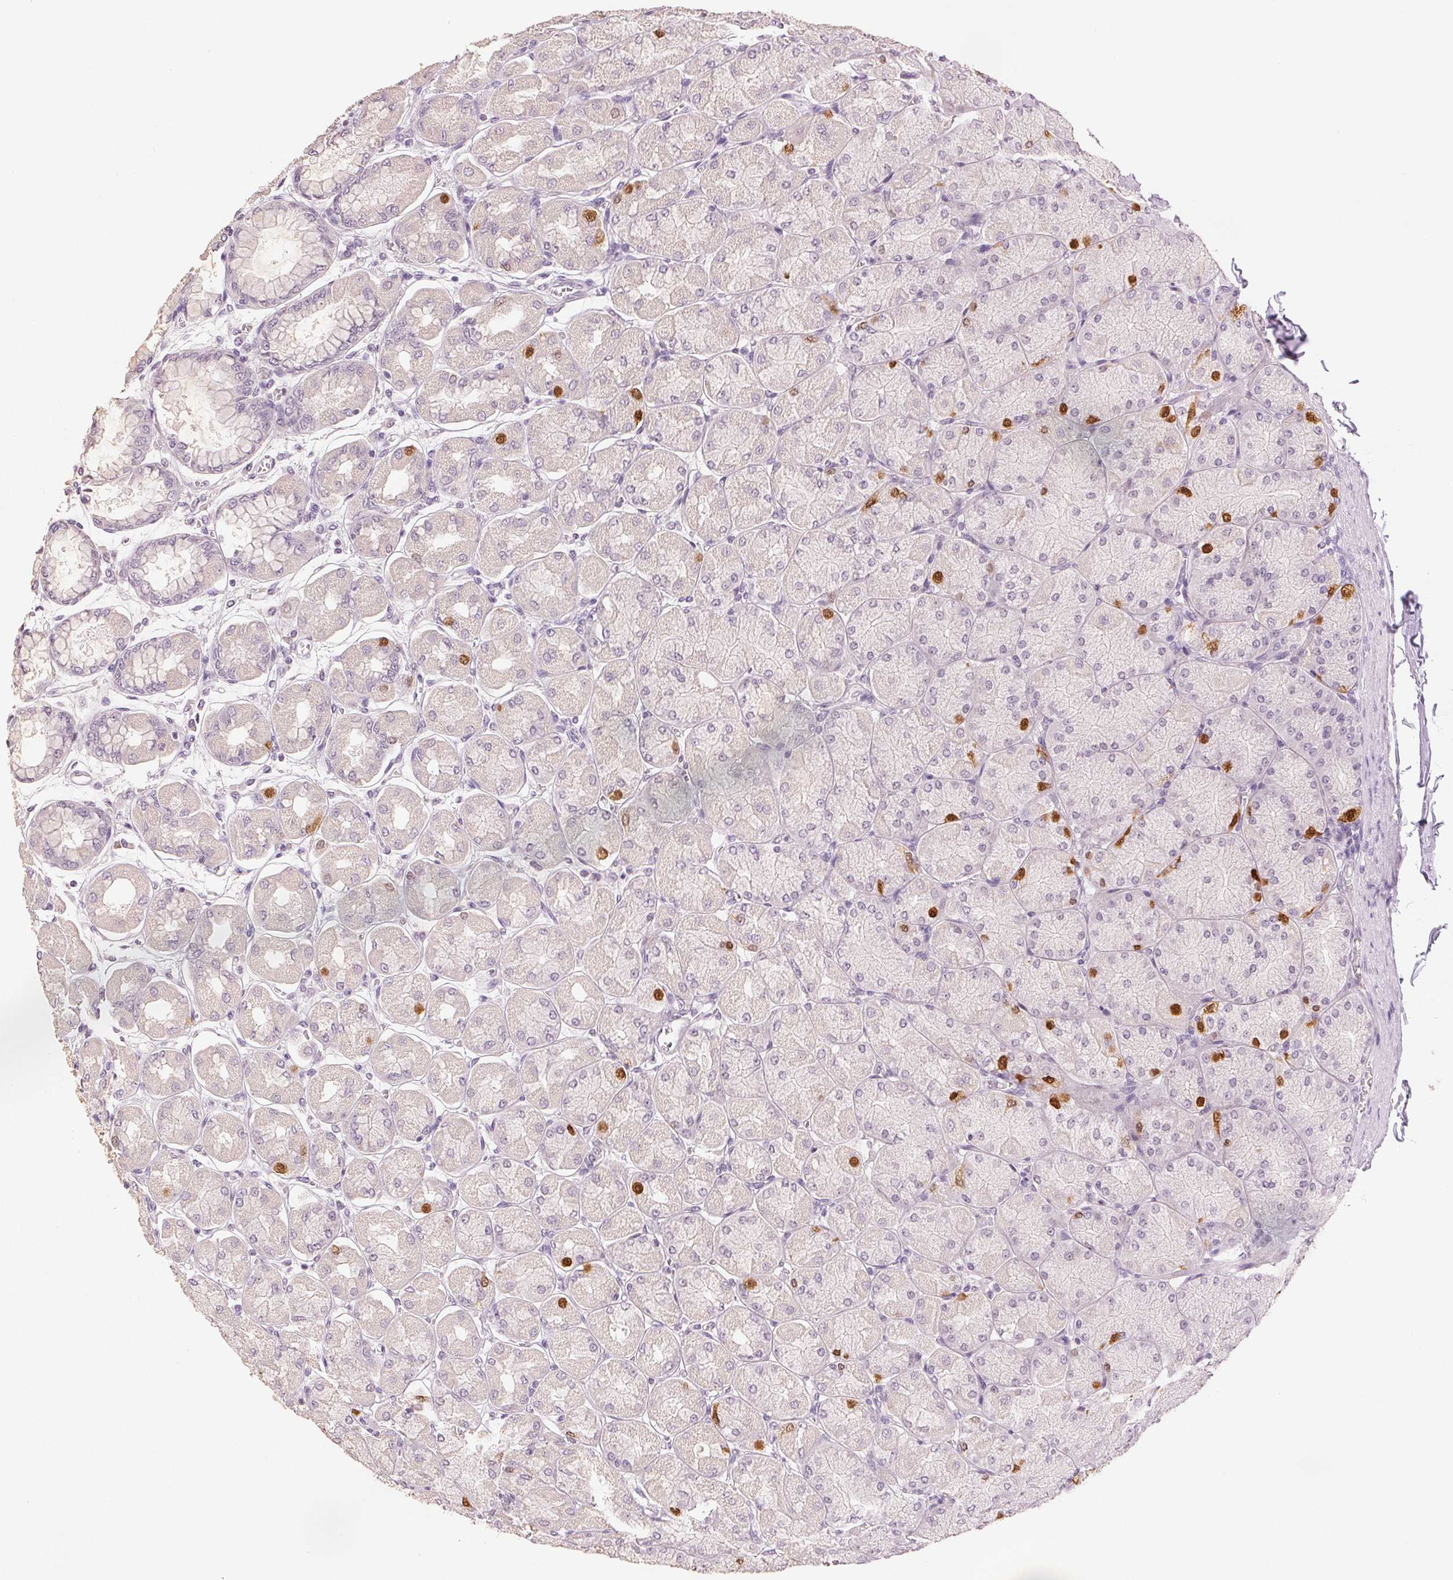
{"staining": {"intensity": "strong", "quantity": "<25%", "location": "cytoplasmic/membranous,nuclear"}, "tissue": "stomach", "cell_type": "Glandular cells", "image_type": "normal", "snomed": [{"axis": "morphology", "description": "Normal tissue, NOS"}, {"axis": "topography", "description": "Stomach, upper"}], "caption": "DAB (3,3'-diaminobenzidine) immunohistochemical staining of unremarkable stomach demonstrates strong cytoplasmic/membranous,nuclear protein staining in about <25% of glandular cells. Using DAB (3,3'-diaminobenzidine) (brown) and hematoxylin (blue) stains, captured at high magnification using brightfield microscopy.", "gene": "SCGN", "patient": {"sex": "female", "age": 56}}